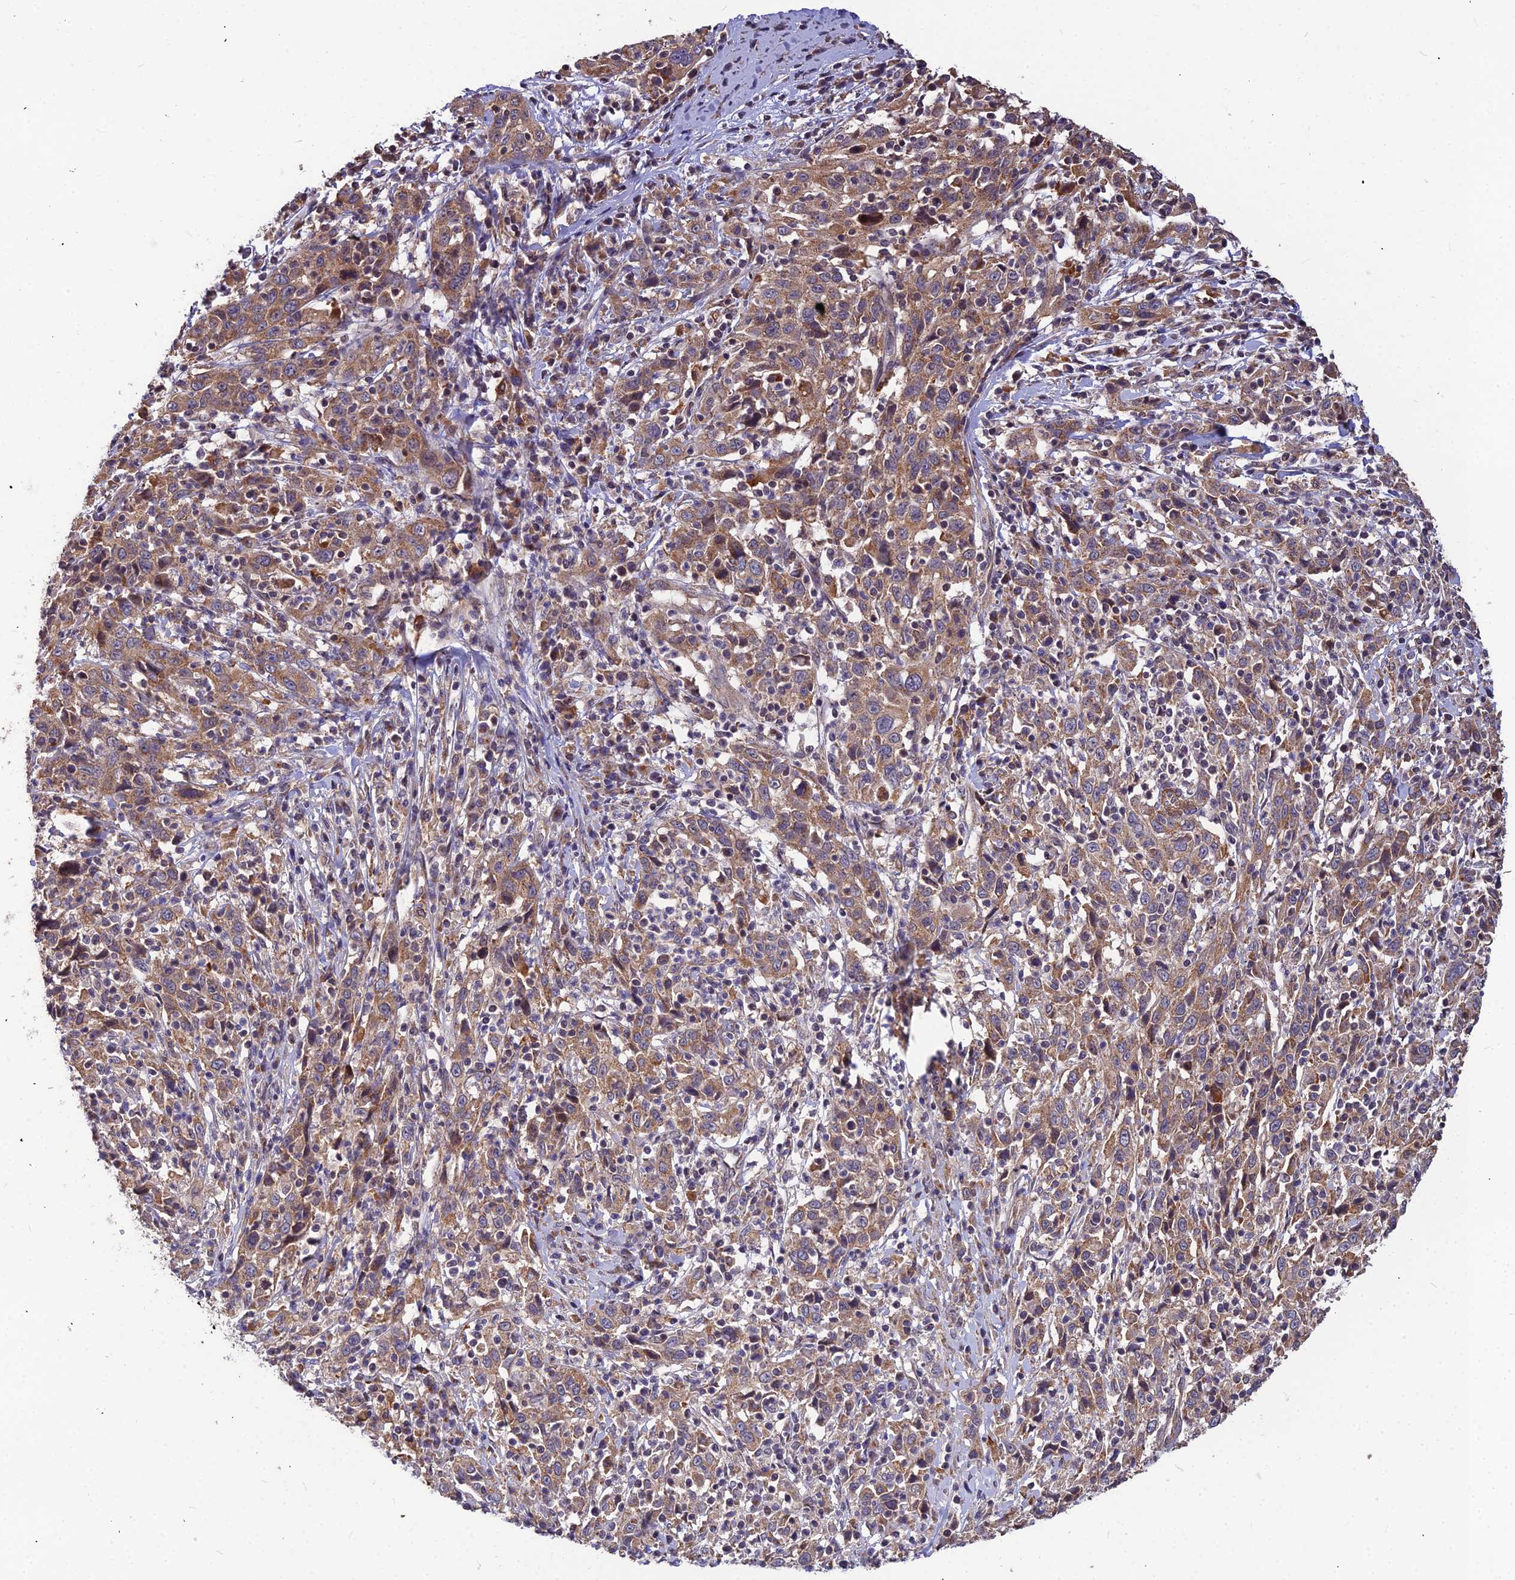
{"staining": {"intensity": "moderate", "quantity": "25%-75%", "location": "cytoplasmic/membranous"}, "tissue": "cervical cancer", "cell_type": "Tumor cells", "image_type": "cancer", "snomed": [{"axis": "morphology", "description": "Squamous cell carcinoma, NOS"}, {"axis": "topography", "description": "Cervix"}], "caption": "Immunohistochemistry of cervical cancer exhibits medium levels of moderate cytoplasmic/membranous positivity in about 25%-75% of tumor cells. The staining is performed using DAB brown chromogen to label protein expression. The nuclei are counter-stained blue using hematoxylin.", "gene": "LEKR1", "patient": {"sex": "female", "age": 46}}